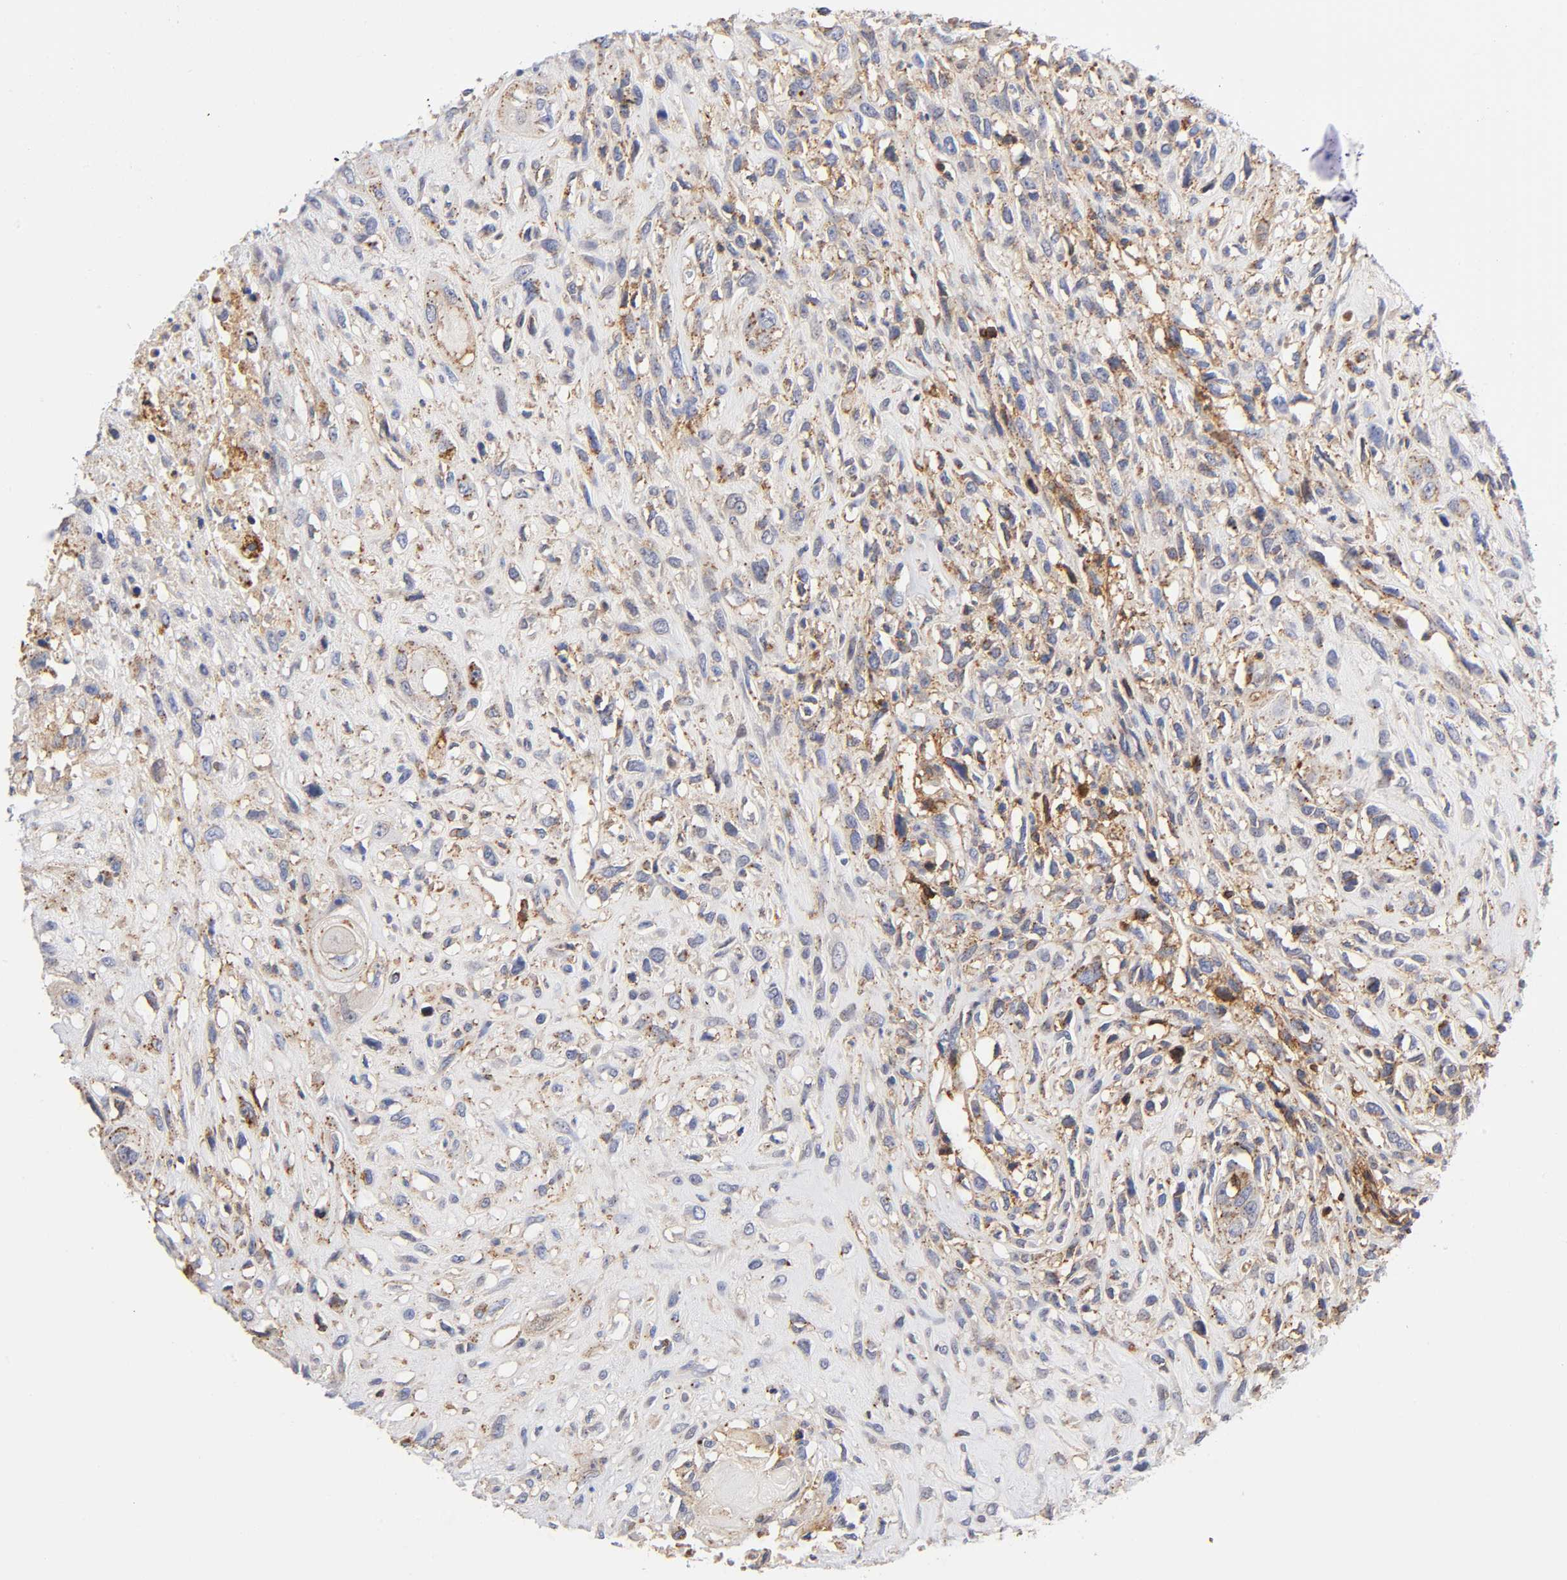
{"staining": {"intensity": "moderate", "quantity": "25%-75%", "location": "cytoplasmic/membranous"}, "tissue": "head and neck cancer", "cell_type": "Tumor cells", "image_type": "cancer", "snomed": [{"axis": "morphology", "description": "Necrosis, NOS"}, {"axis": "morphology", "description": "Neoplasm, malignant, NOS"}, {"axis": "topography", "description": "Salivary gland"}, {"axis": "topography", "description": "Head-Neck"}], "caption": "This histopathology image reveals immunohistochemistry staining of head and neck cancer (neoplasm (malignant)), with medium moderate cytoplasmic/membranous positivity in about 25%-75% of tumor cells.", "gene": "ANXA7", "patient": {"sex": "male", "age": 43}}